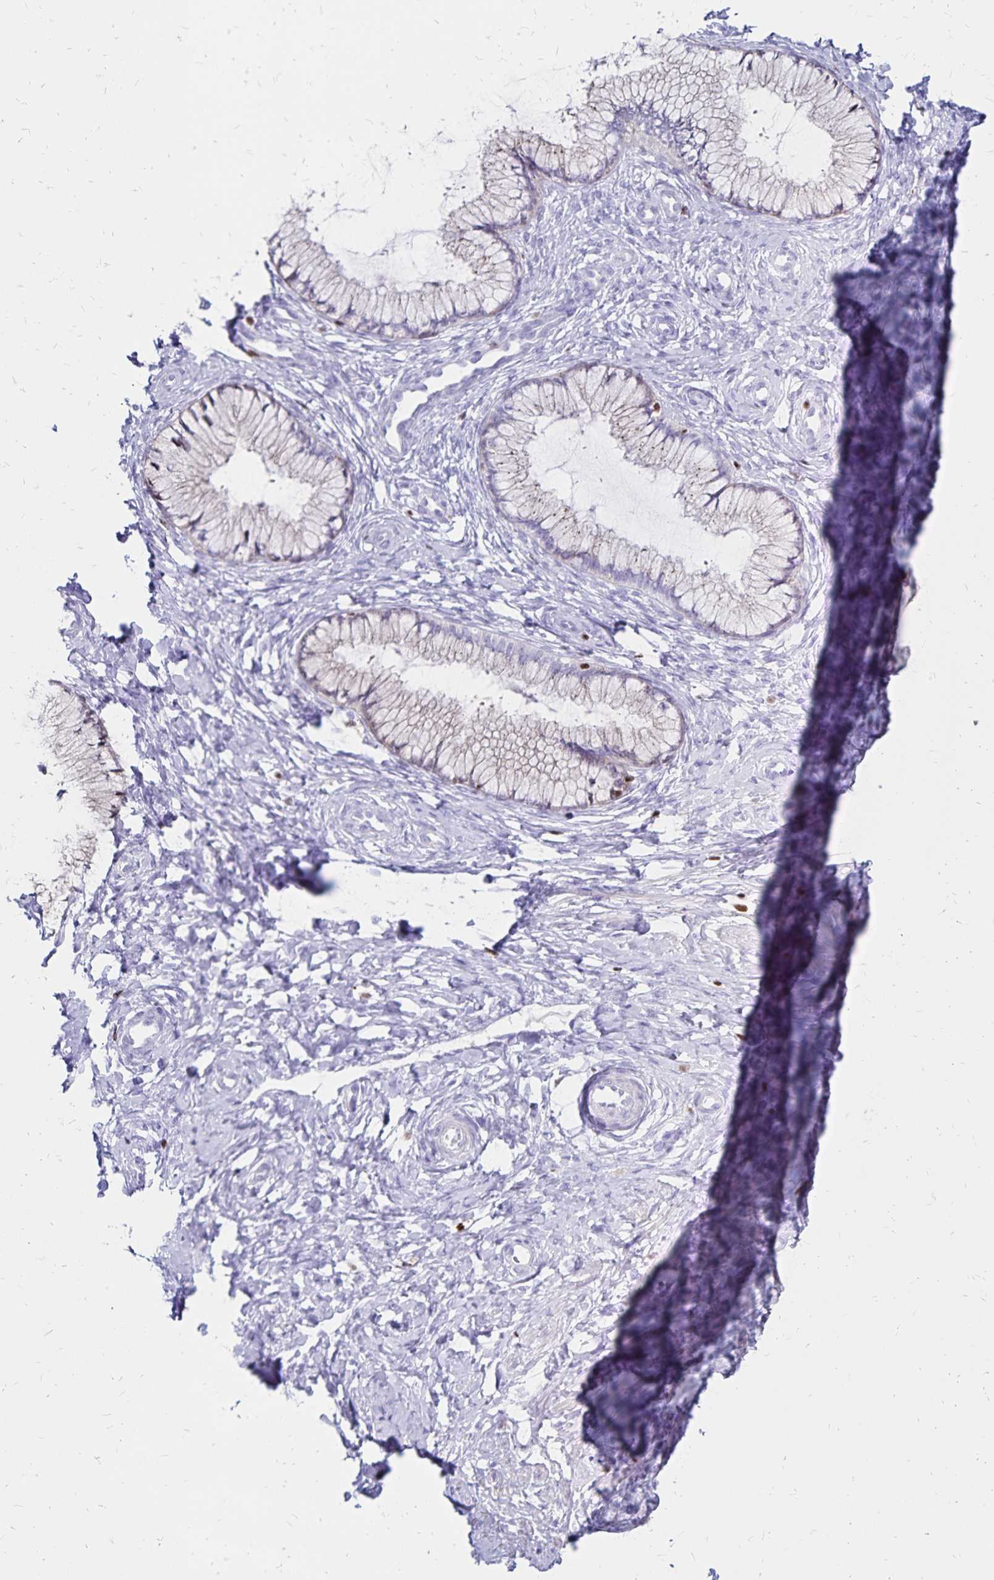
{"staining": {"intensity": "negative", "quantity": "none", "location": "none"}, "tissue": "cervix", "cell_type": "Glandular cells", "image_type": "normal", "snomed": [{"axis": "morphology", "description": "Normal tissue, NOS"}, {"axis": "topography", "description": "Cervix"}], "caption": "The micrograph exhibits no significant staining in glandular cells of cervix.", "gene": "IKZF1", "patient": {"sex": "female", "age": 37}}